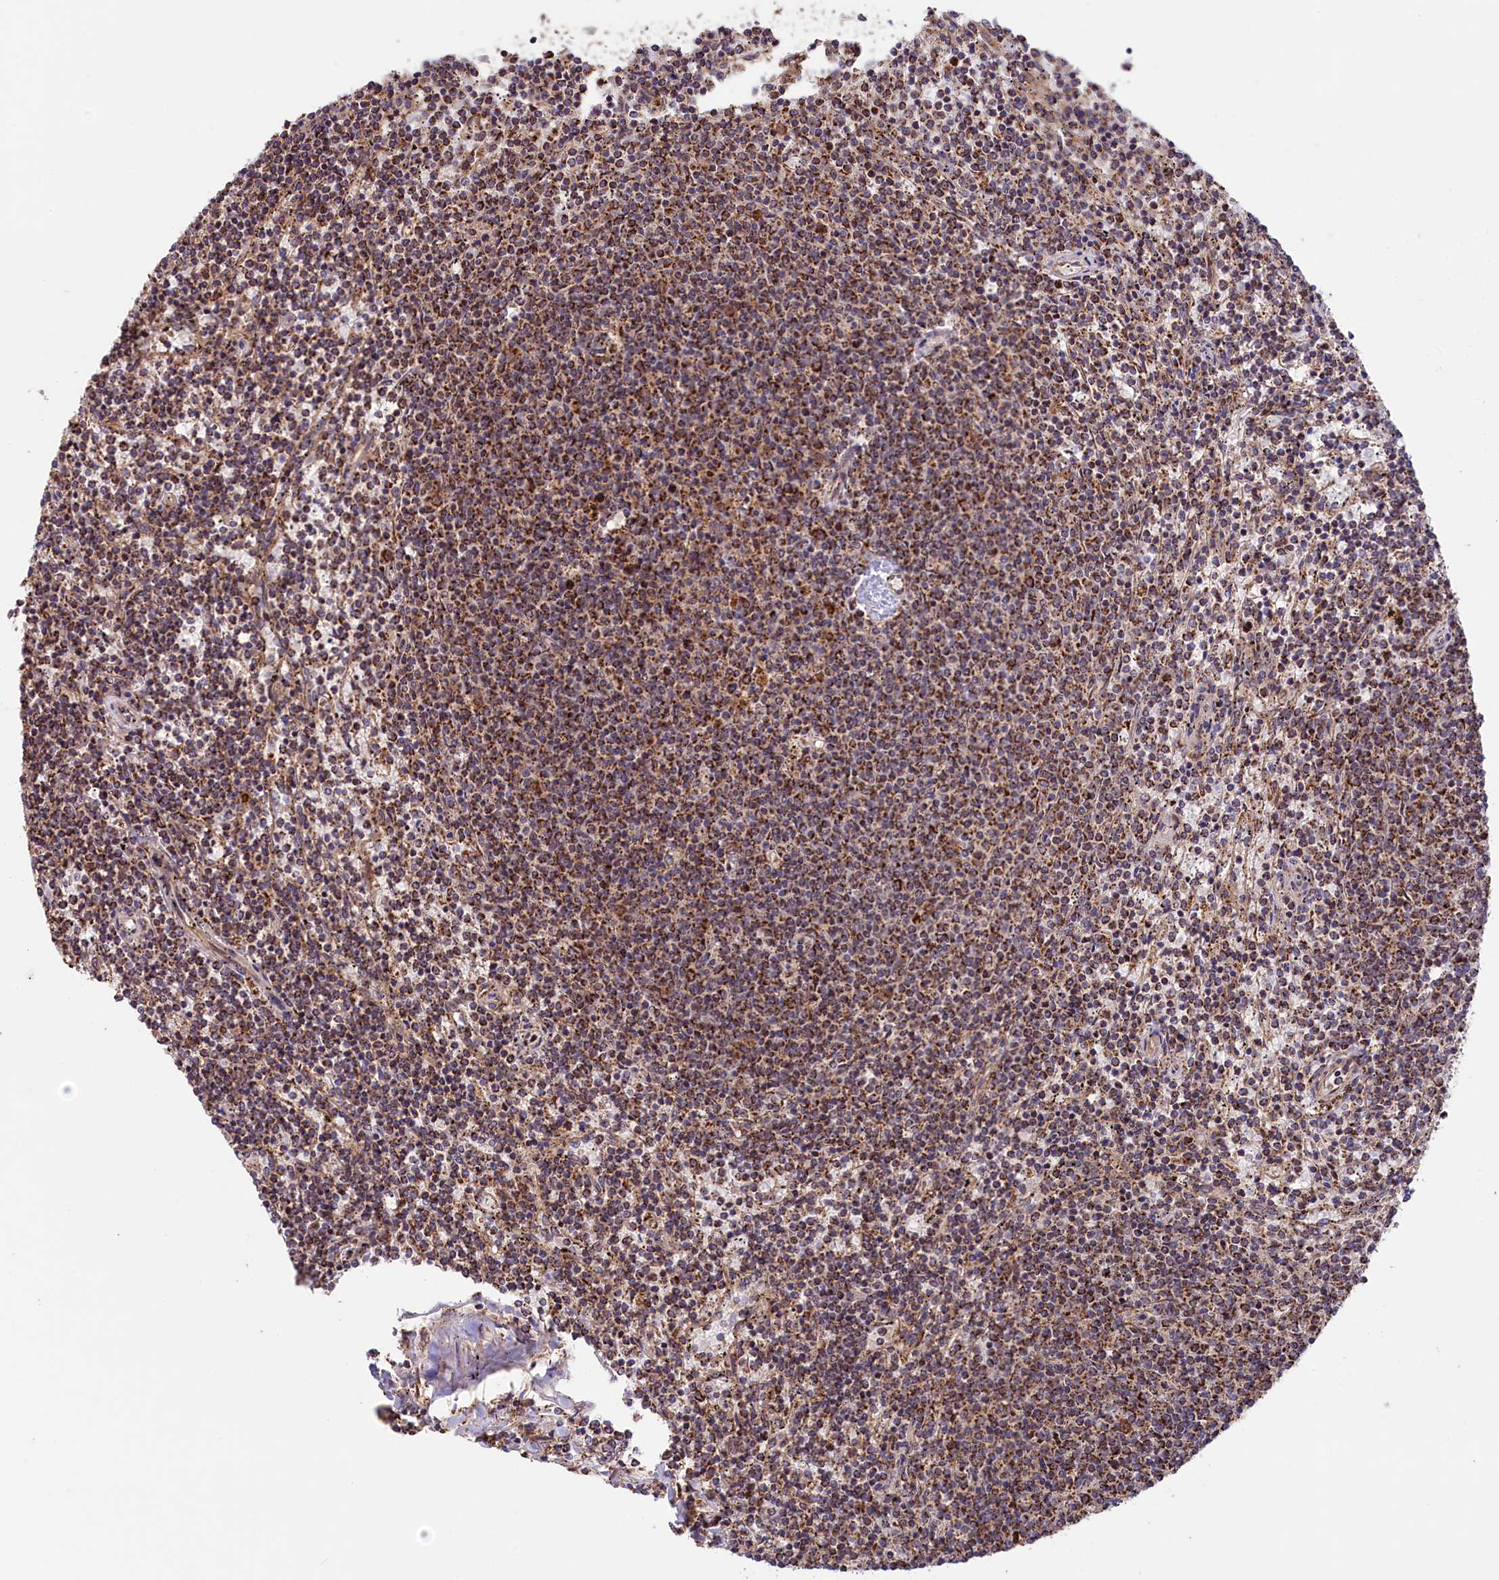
{"staining": {"intensity": "strong", "quantity": ">75%", "location": "cytoplasmic/membranous"}, "tissue": "lymphoma", "cell_type": "Tumor cells", "image_type": "cancer", "snomed": [{"axis": "morphology", "description": "Malignant lymphoma, non-Hodgkin's type, Low grade"}, {"axis": "topography", "description": "Spleen"}], "caption": "A micrograph showing strong cytoplasmic/membranous staining in approximately >75% of tumor cells in lymphoma, as visualized by brown immunohistochemical staining.", "gene": "DUS3L", "patient": {"sex": "female", "age": 50}}